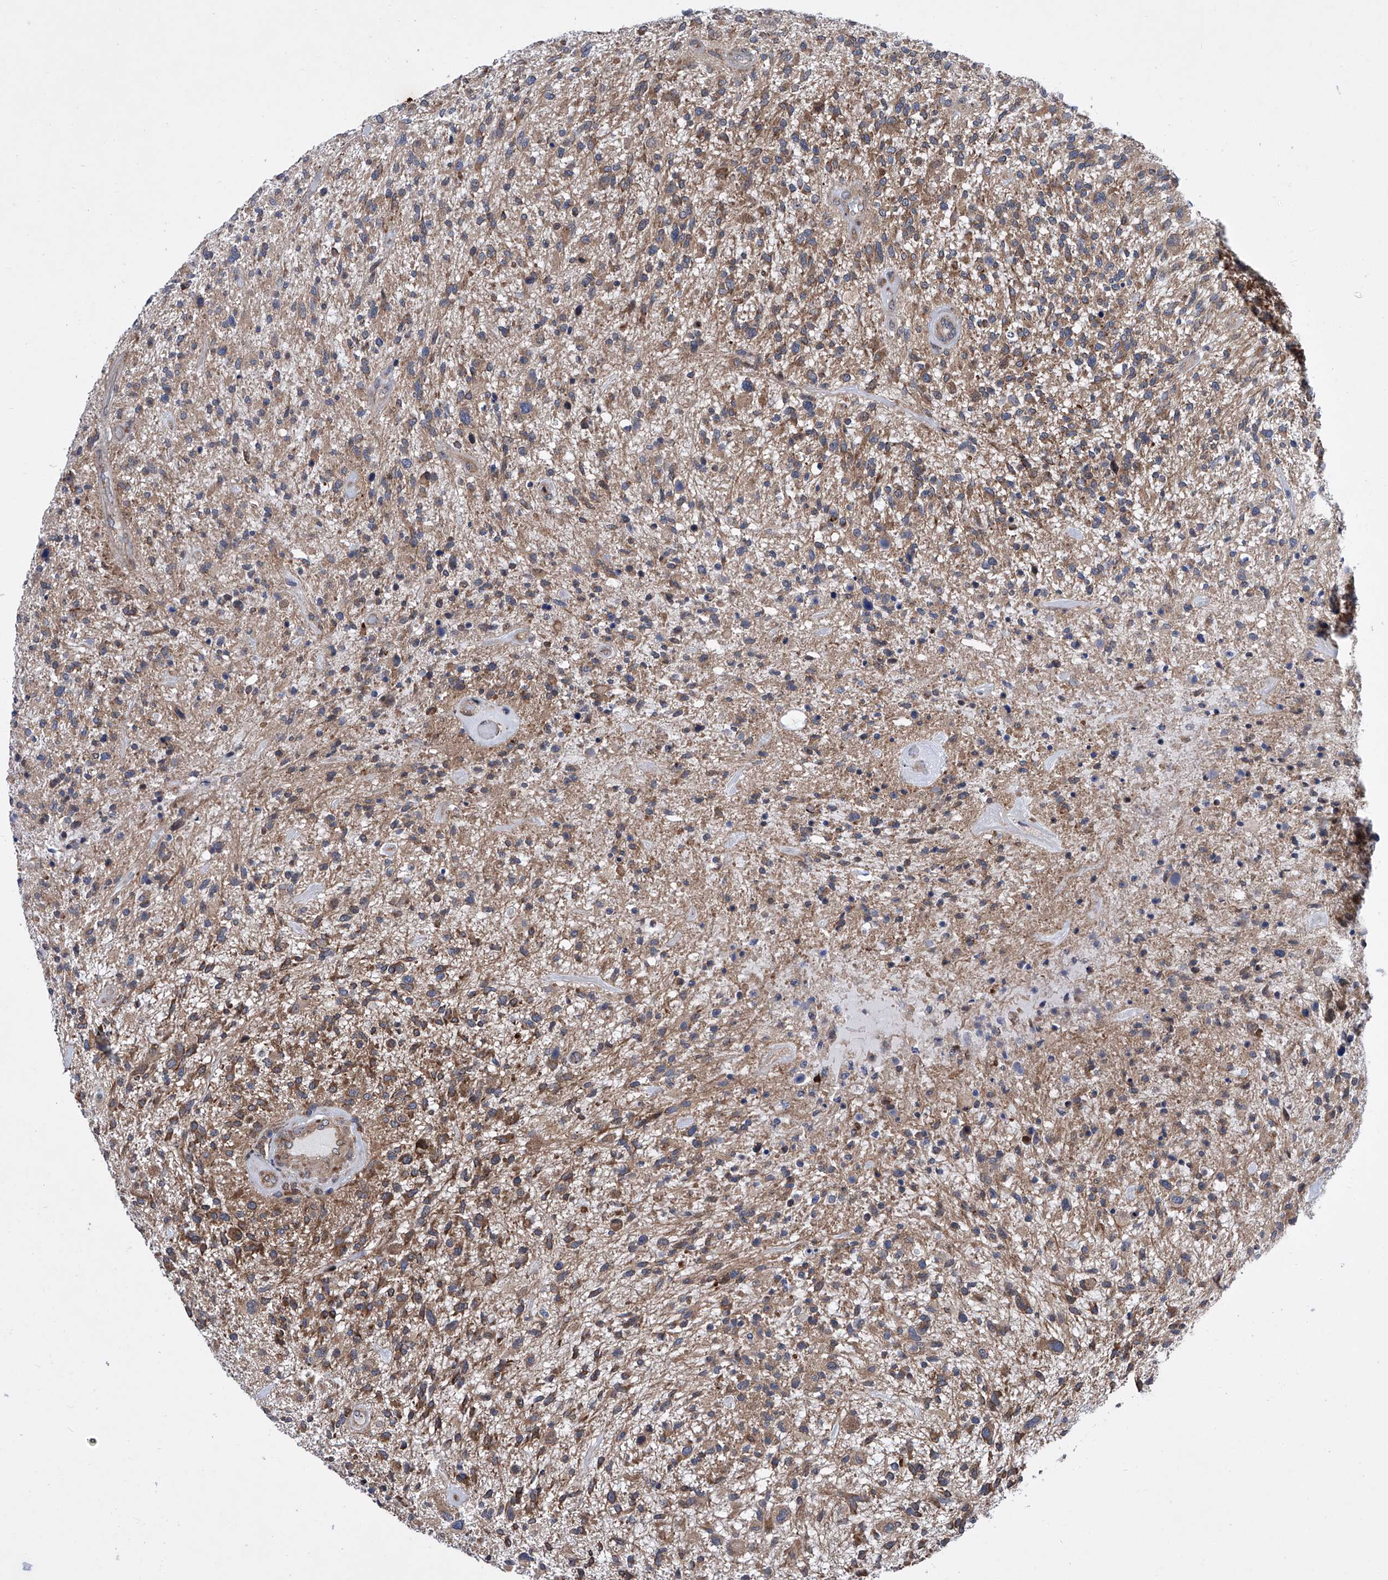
{"staining": {"intensity": "moderate", "quantity": ">75%", "location": "cytoplasmic/membranous"}, "tissue": "glioma", "cell_type": "Tumor cells", "image_type": "cancer", "snomed": [{"axis": "morphology", "description": "Glioma, malignant, High grade"}, {"axis": "topography", "description": "Brain"}], "caption": "Tumor cells display medium levels of moderate cytoplasmic/membranous expression in about >75% of cells in human malignant glioma (high-grade).", "gene": "KTI12", "patient": {"sex": "male", "age": 47}}